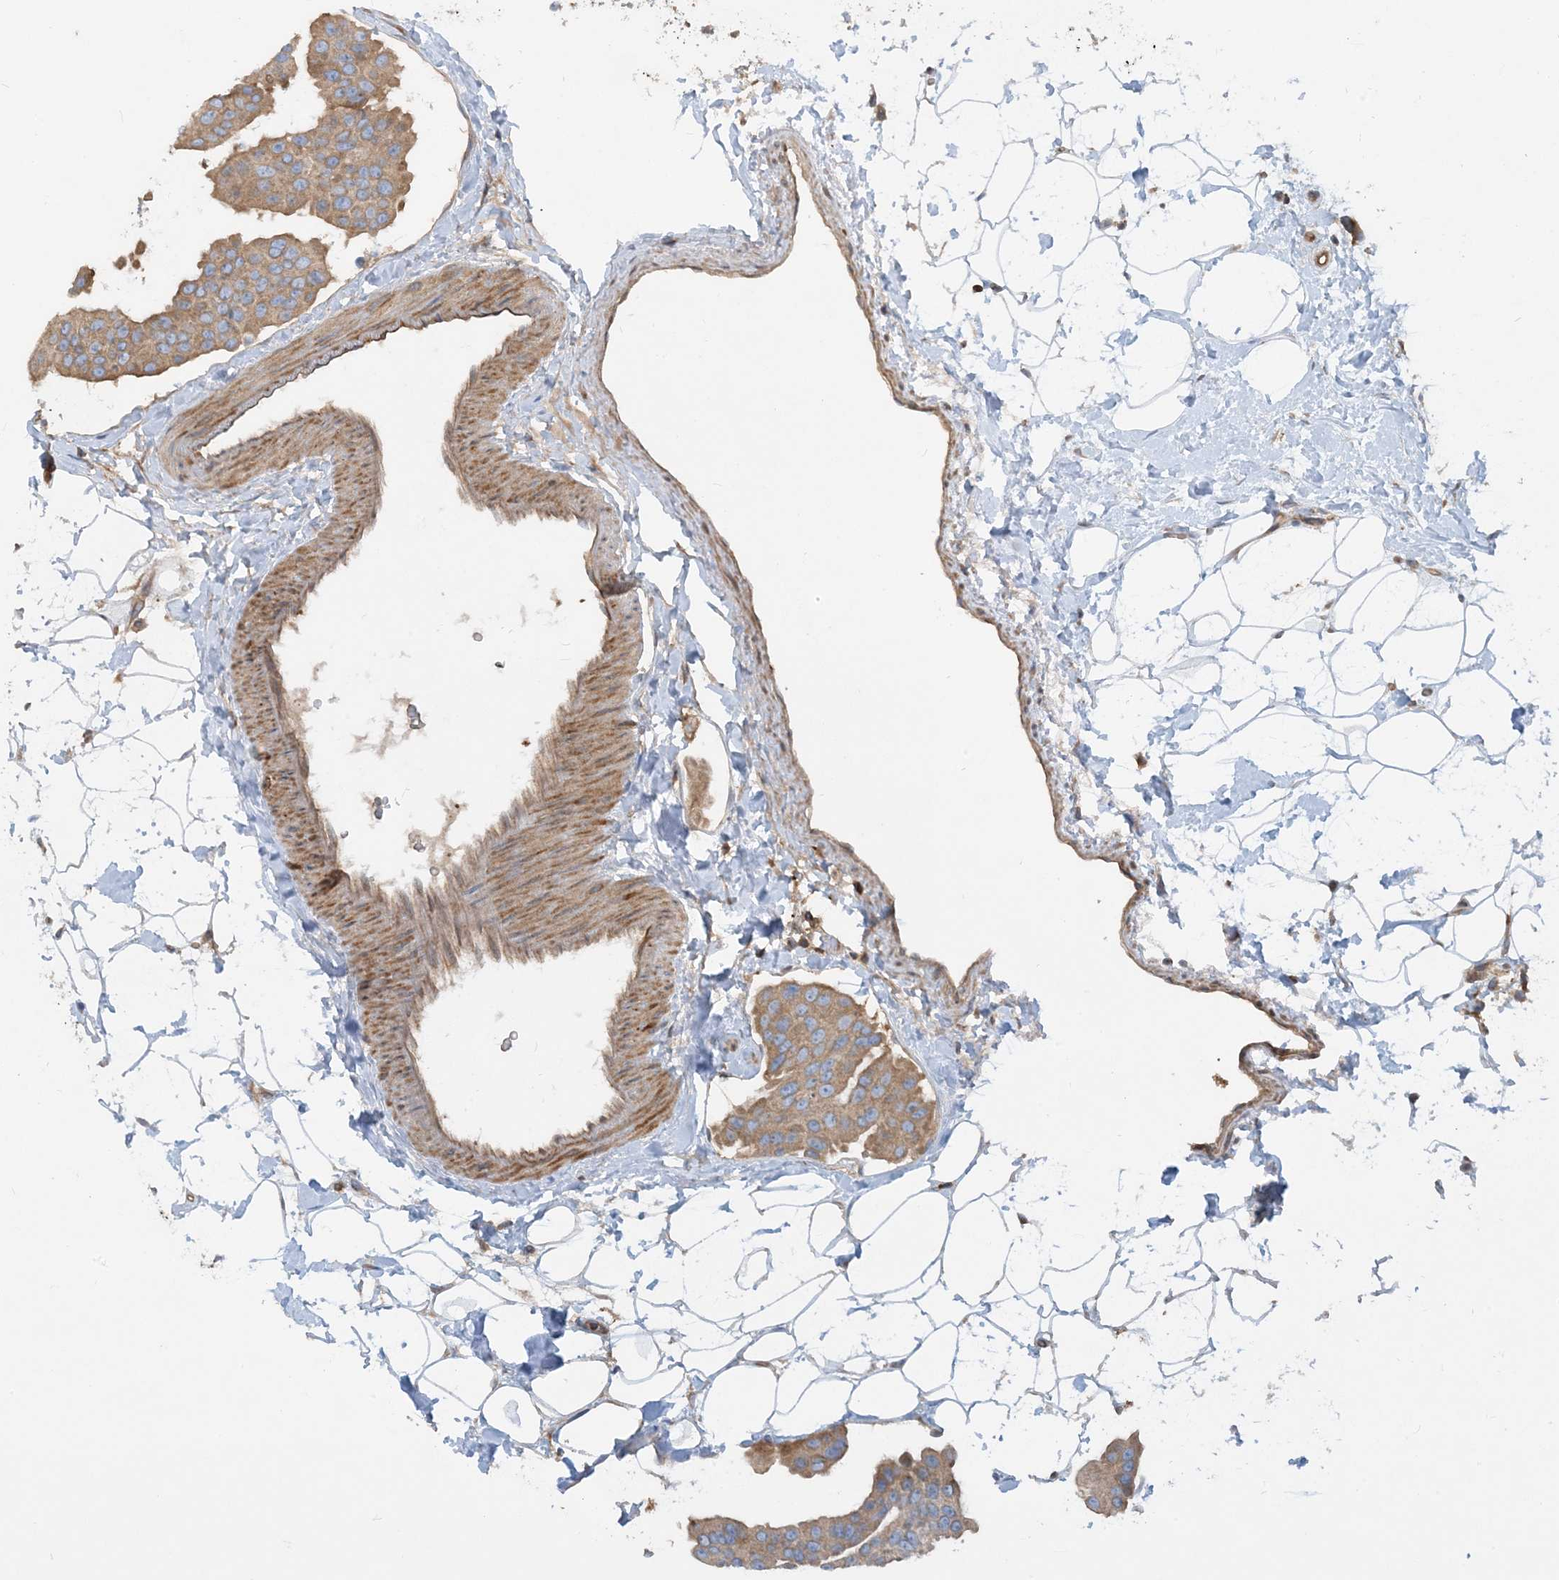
{"staining": {"intensity": "moderate", "quantity": ">75%", "location": "cytoplasmic/membranous"}, "tissue": "breast cancer", "cell_type": "Tumor cells", "image_type": "cancer", "snomed": [{"axis": "morphology", "description": "Normal tissue, NOS"}, {"axis": "morphology", "description": "Duct carcinoma"}, {"axis": "topography", "description": "Breast"}], "caption": "About >75% of tumor cells in breast invasive ductal carcinoma exhibit moderate cytoplasmic/membranous protein staining as visualized by brown immunohistochemical staining.", "gene": "SFMBT2", "patient": {"sex": "female", "age": 39}}